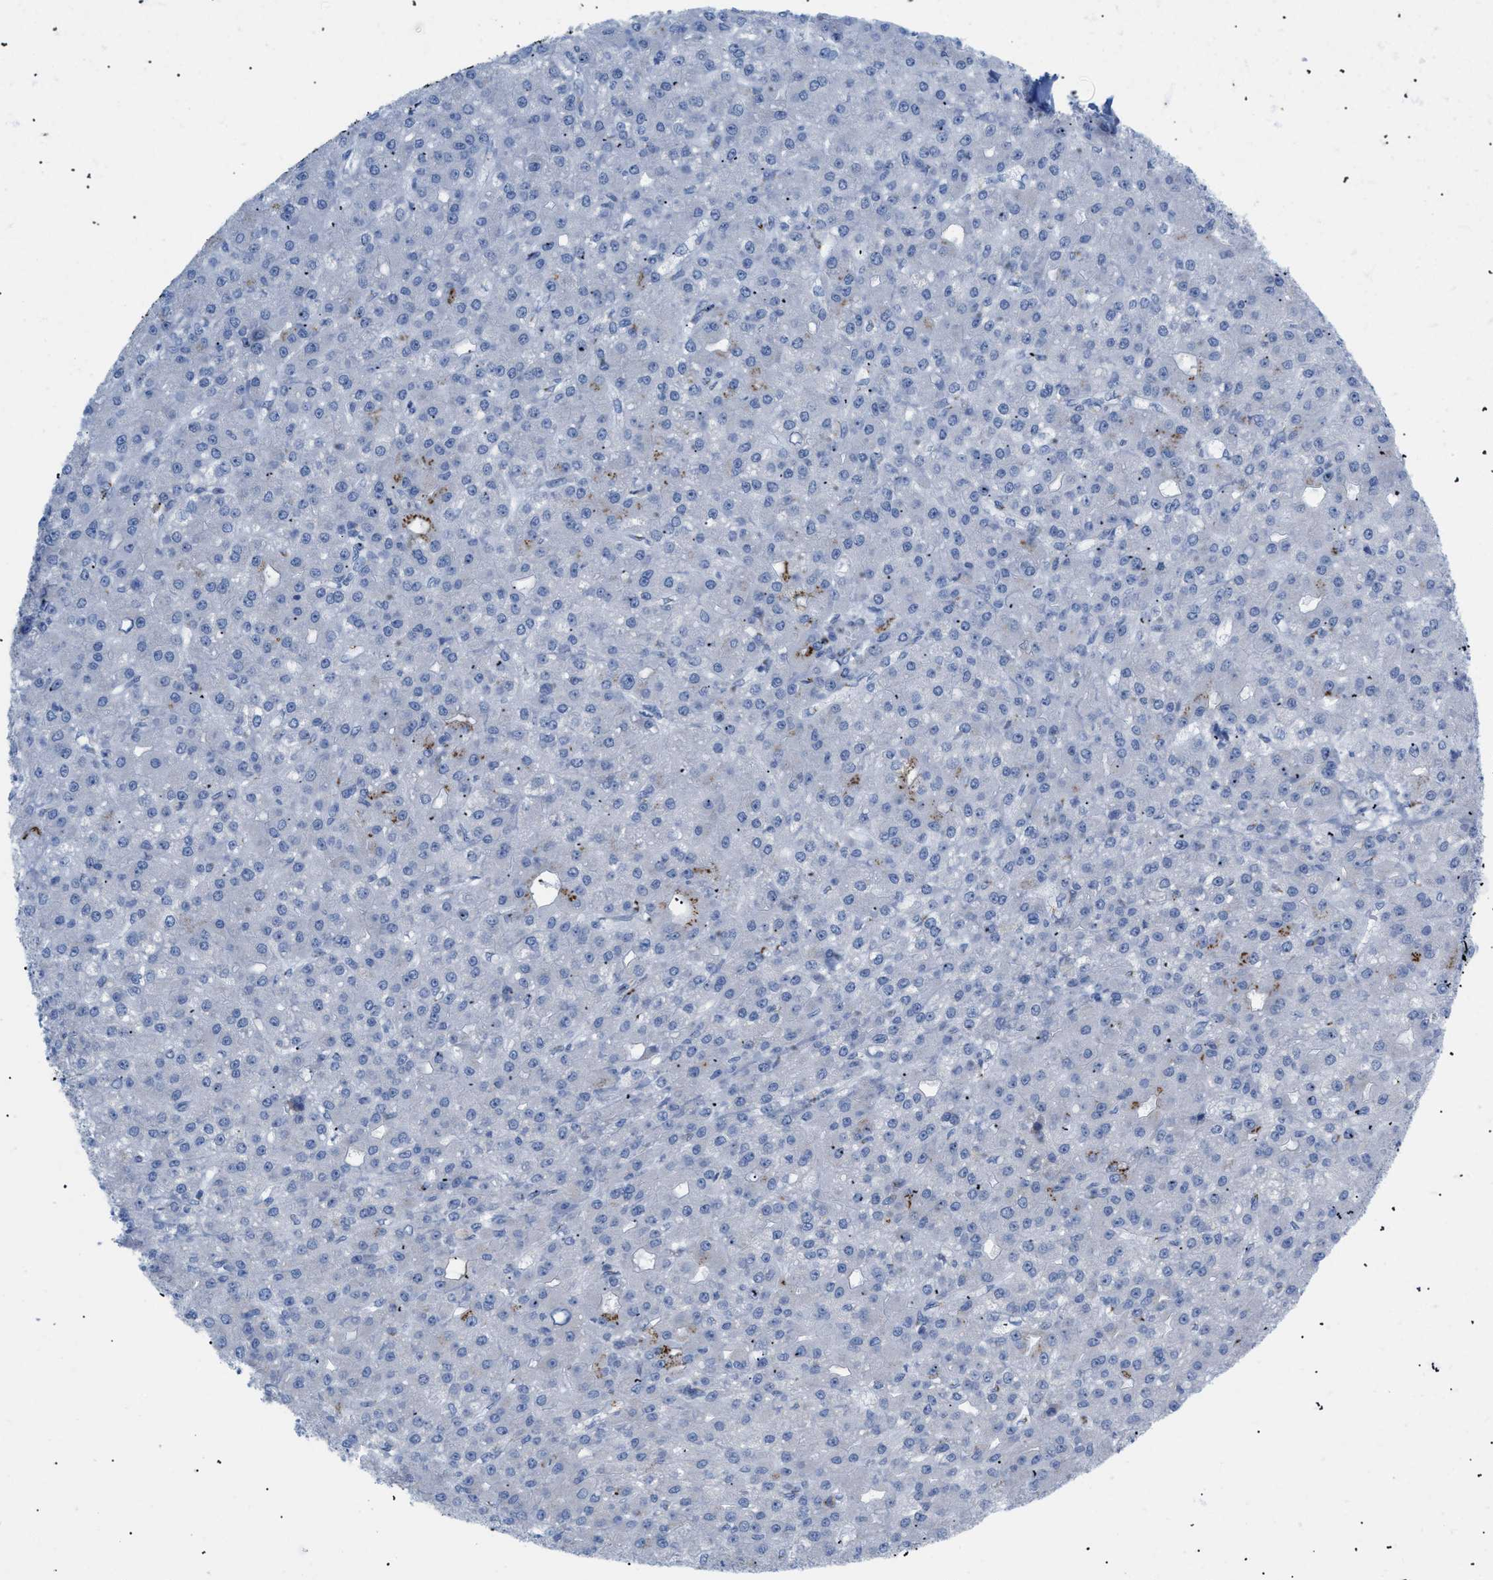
{"staining": {"intensity": "moderate", "quantity": "<25%", "location": "cytoplasmic/membranous"}, "tissue": "liver cancer", "cell_type": "Tumor cells", "image_type": "cancer", "snomed": [{"axis": "morphology", "description": "Carcinoma, Hepatocellular, NOS"}, {"axis": "topography", "description": "Liver"}], "caption": "Moderate cytoplasmic/membranous expression is present in approximately <25% of tumor cells in liver cancer (hepatocellular carcinoma).", "gene": "TMEM17", "patient": {"sex": "male", "age": 67}}